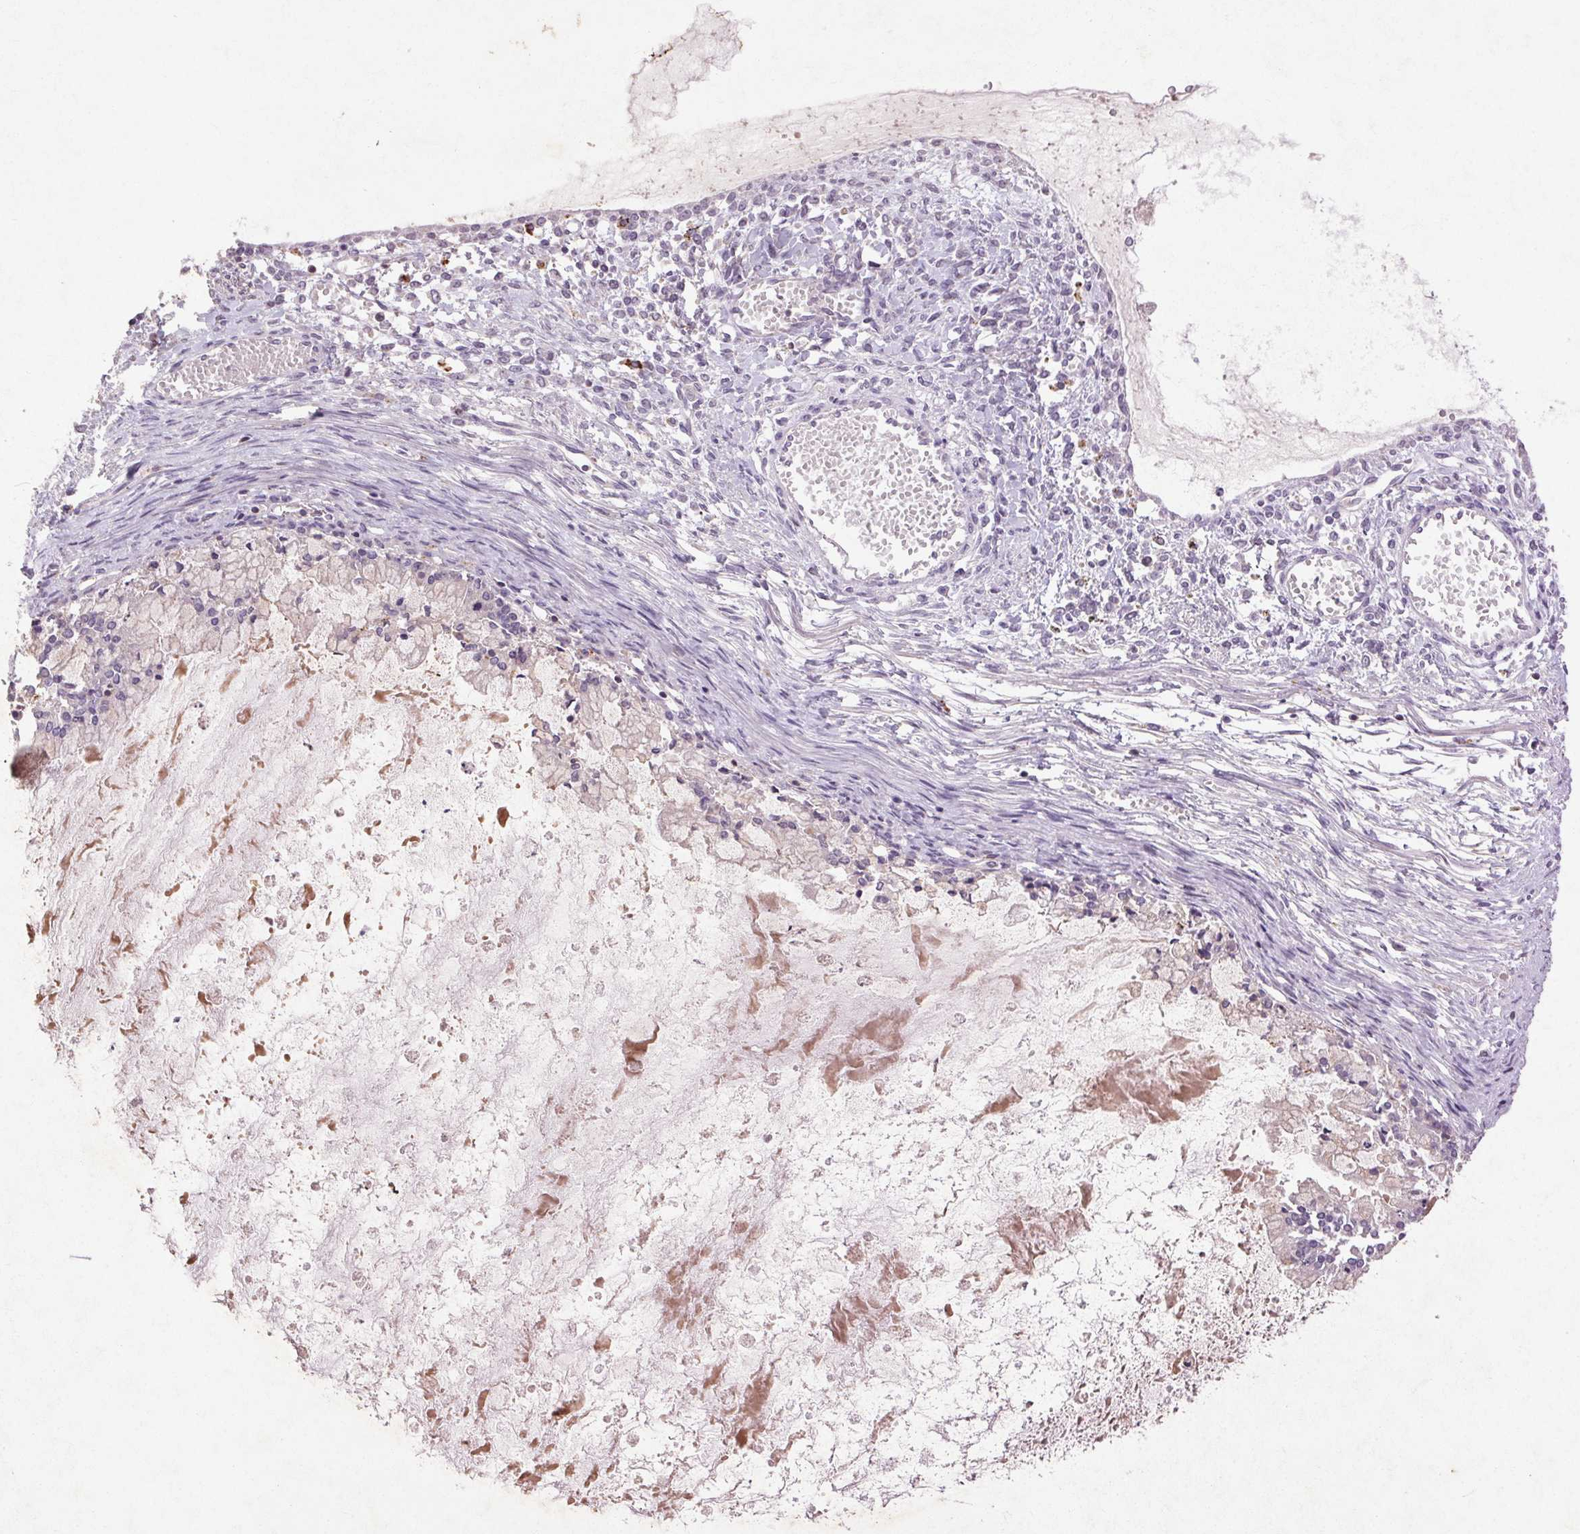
{"staining": {"intensity": "negative", "quantity": "none", "location": "none"}, "tissue": "ovarian cancer", "cell_type": "Tumor cells", "image_type": "cancer", "snomed": [{"axis": "morphology", "description": "Cystadenocarcinoma, mucinous, NOS"}, {"axis": "topography", "description": "Ovary"}], "caption": "This is a histopathology image of immunohistochemistry staining of ovarian mucinous cystadenocarcinoma, which shows no staining in tumor cells.", "gene": "FNDC7", "patient": {"sex": "female", "age": 67}}